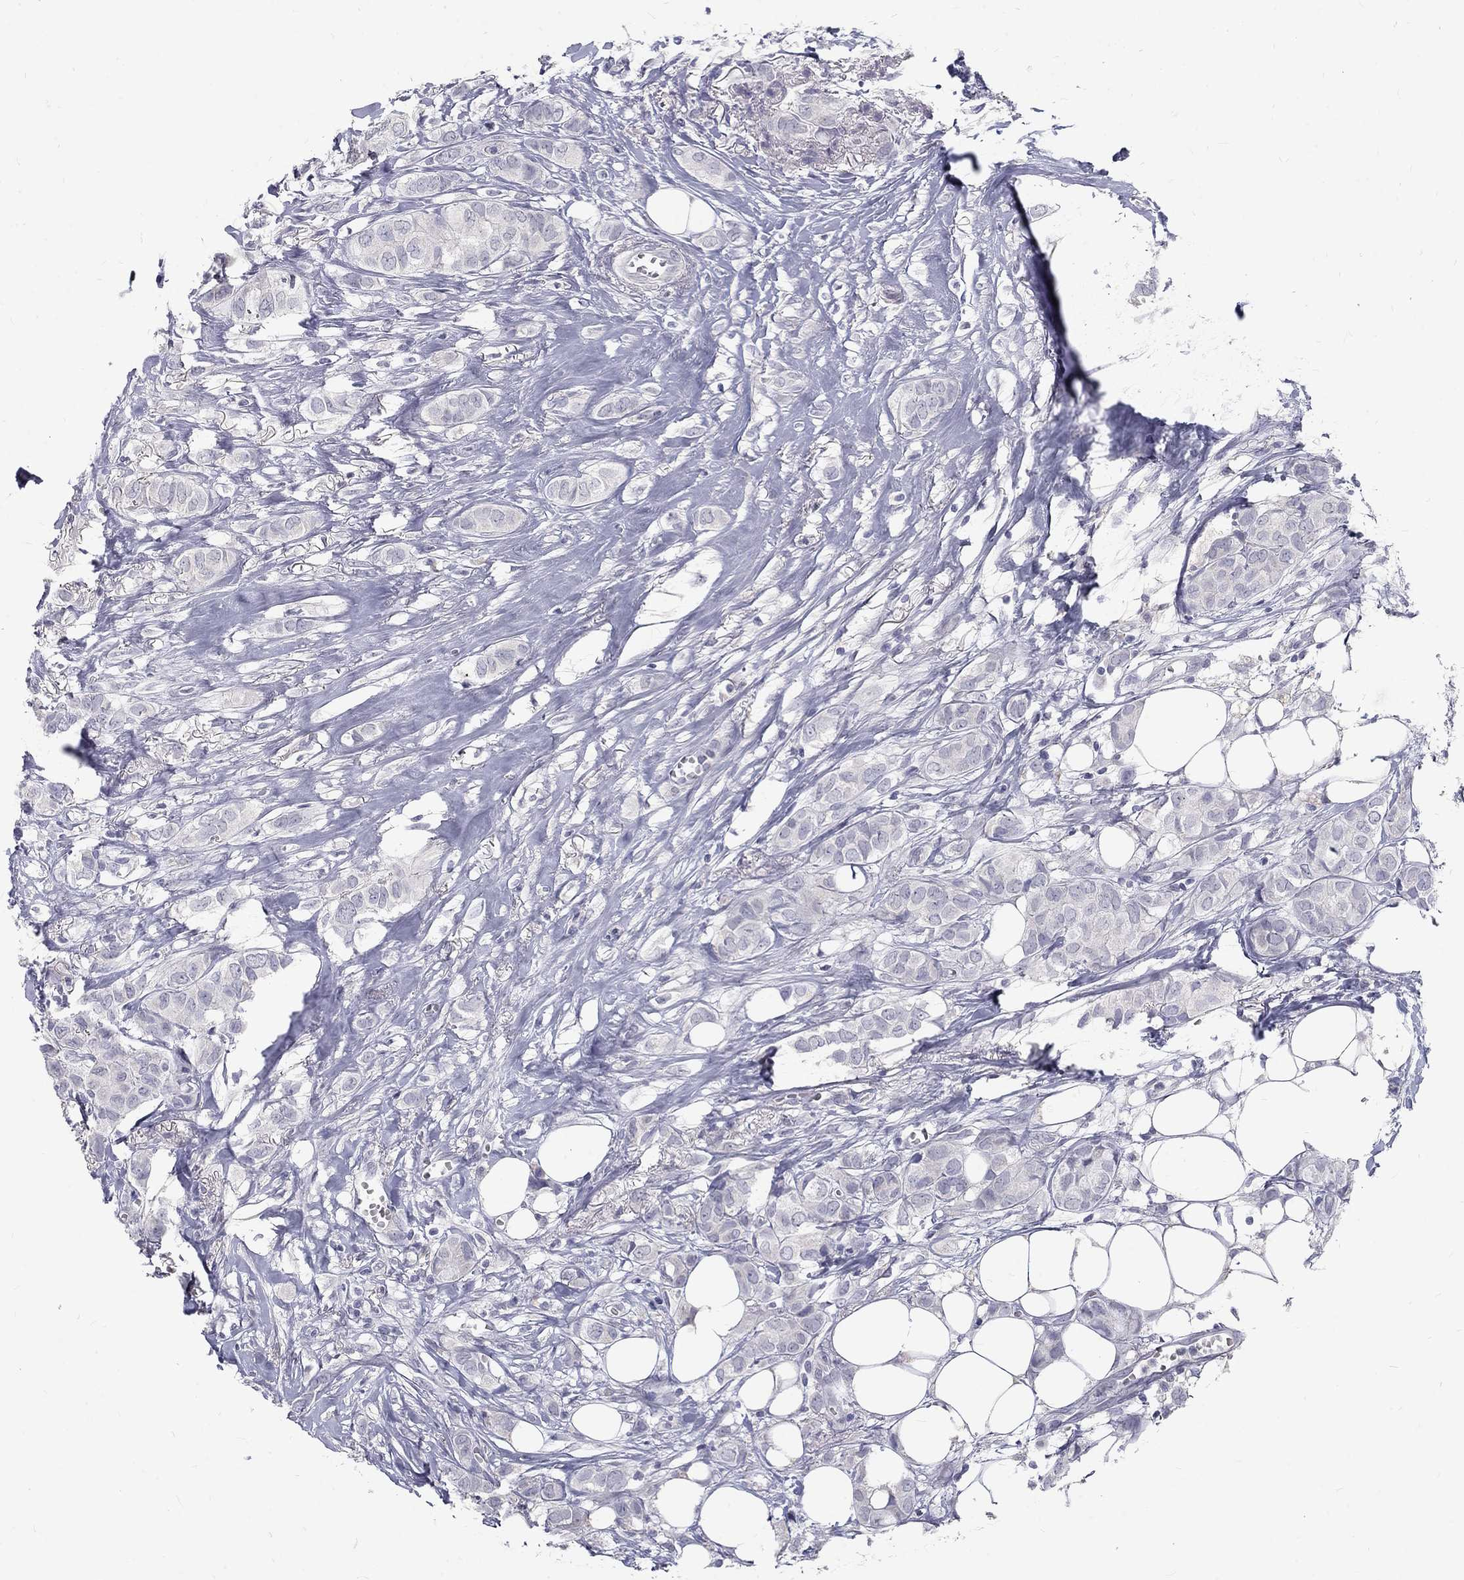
{"staining": {"intensity": "negative", "quantity": "none", "location": "none"}, "tissue": "breast cancer", "cell_type": "Tumor cells", "image_type": "cancer", "snomed": [{"axis": "morphology", "description": "Duct carcinoma"}, {"axis": "topography", "description": "Breast"}], "caption": "Tumor cells are negative for brown protein staining in invasive ductal carcinoma (breast).", "gene": "NOS1", "patient": {"sex": "female", "age": 85}}